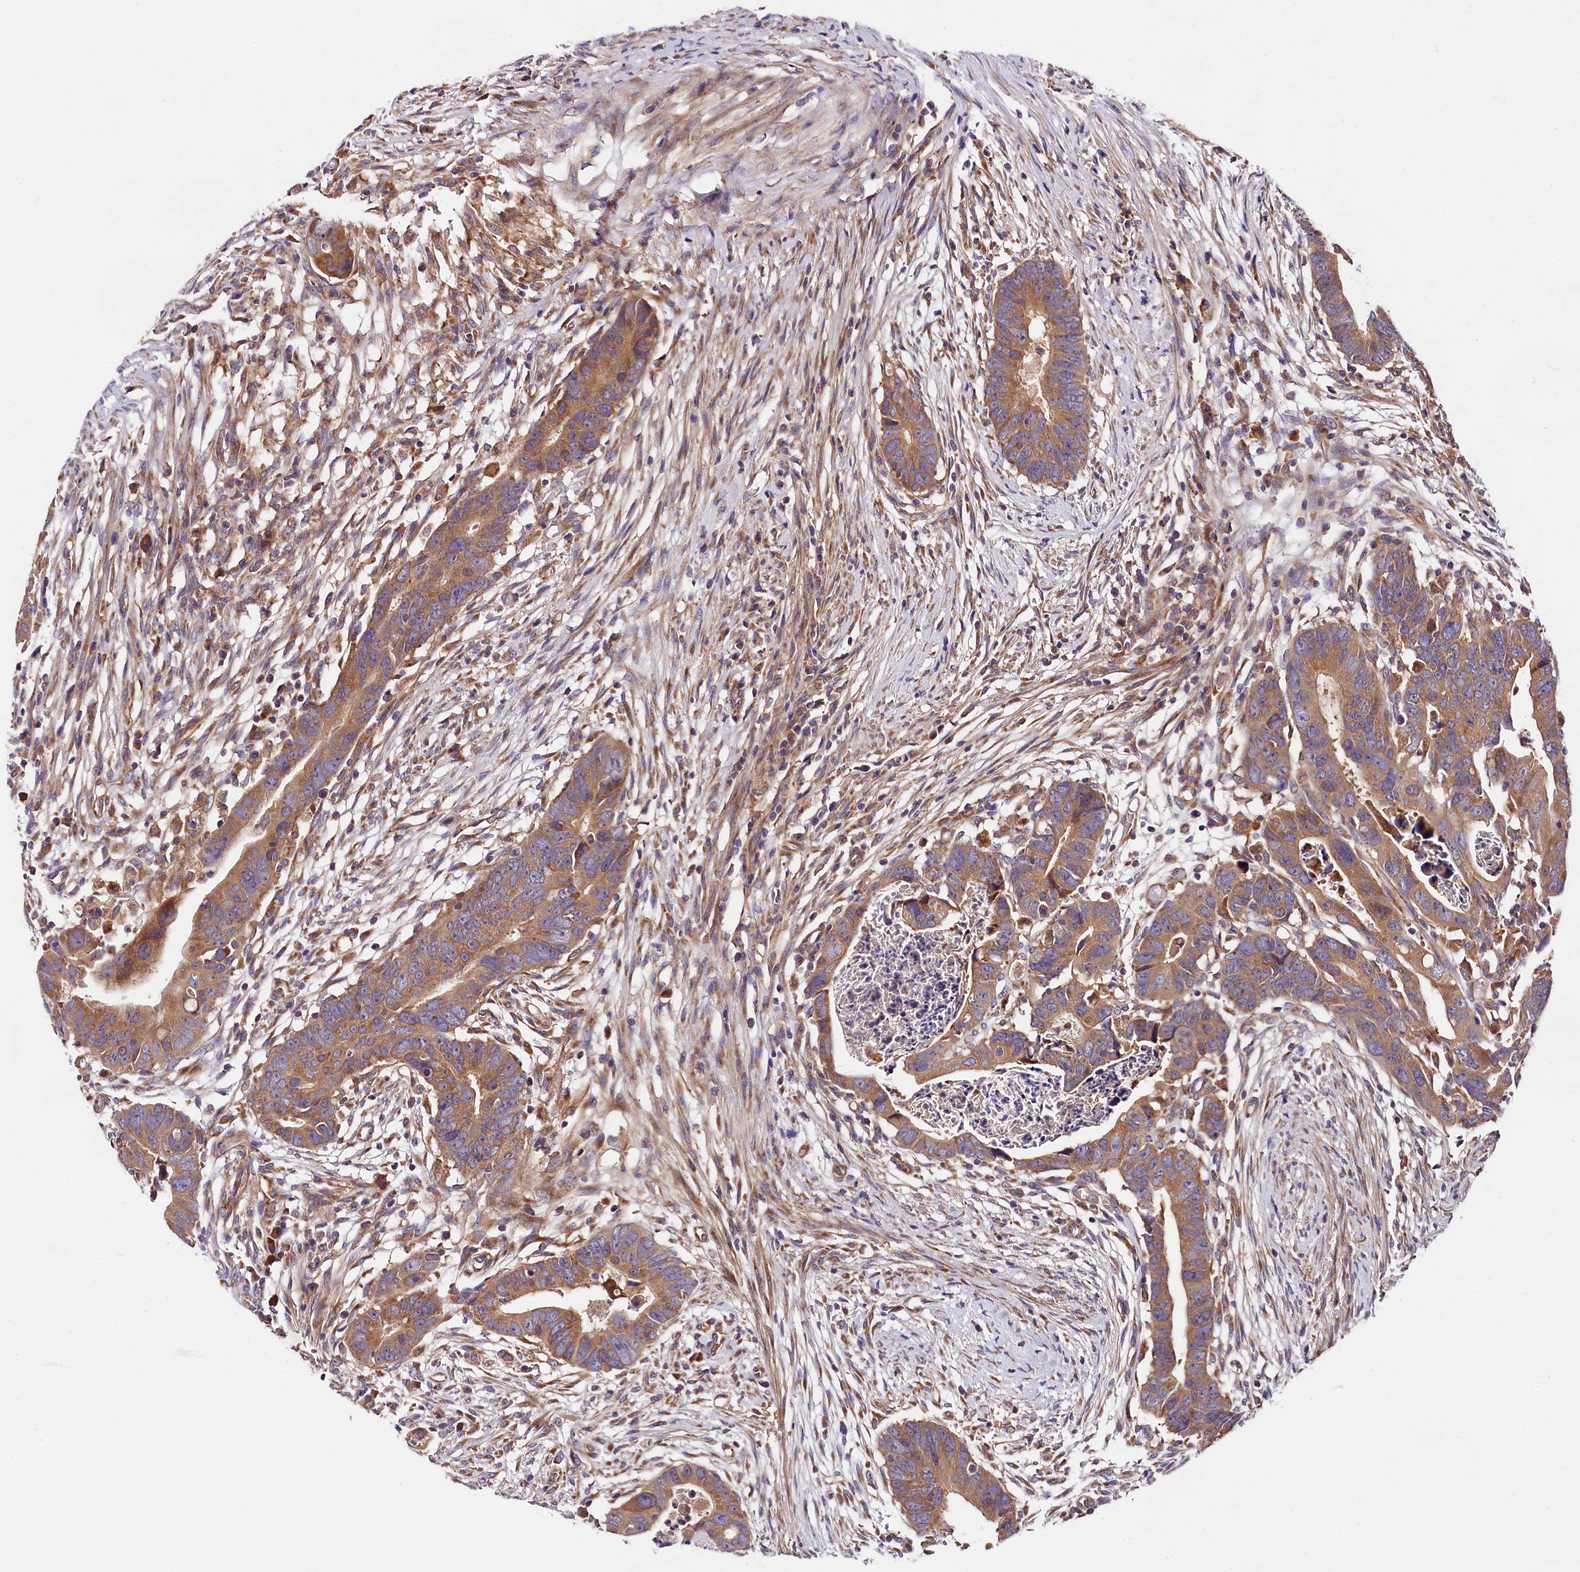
{"staining": {"intensity": "moderate", "quantity": ">75%", "location": "cytoplasmic/membranous"}, "tissue": "colorectal cancer", "cell_type": "Tumor cells", "image_type": "cancer", "snomed": [{"axis": "morphology", "description": "Adenocarcinoma, NOS"}, {"axis": "topography", "description": "Rectum"}], "caption": "This histopathology image reveals immunohistochemistry staining of colorectal adenocarcinoma, with medium moderate cytoplasmic/membranous positivity in about >75% of tumor cells.", "gene": "SPG11", "patient": {"sex": "female", "age": 65}}